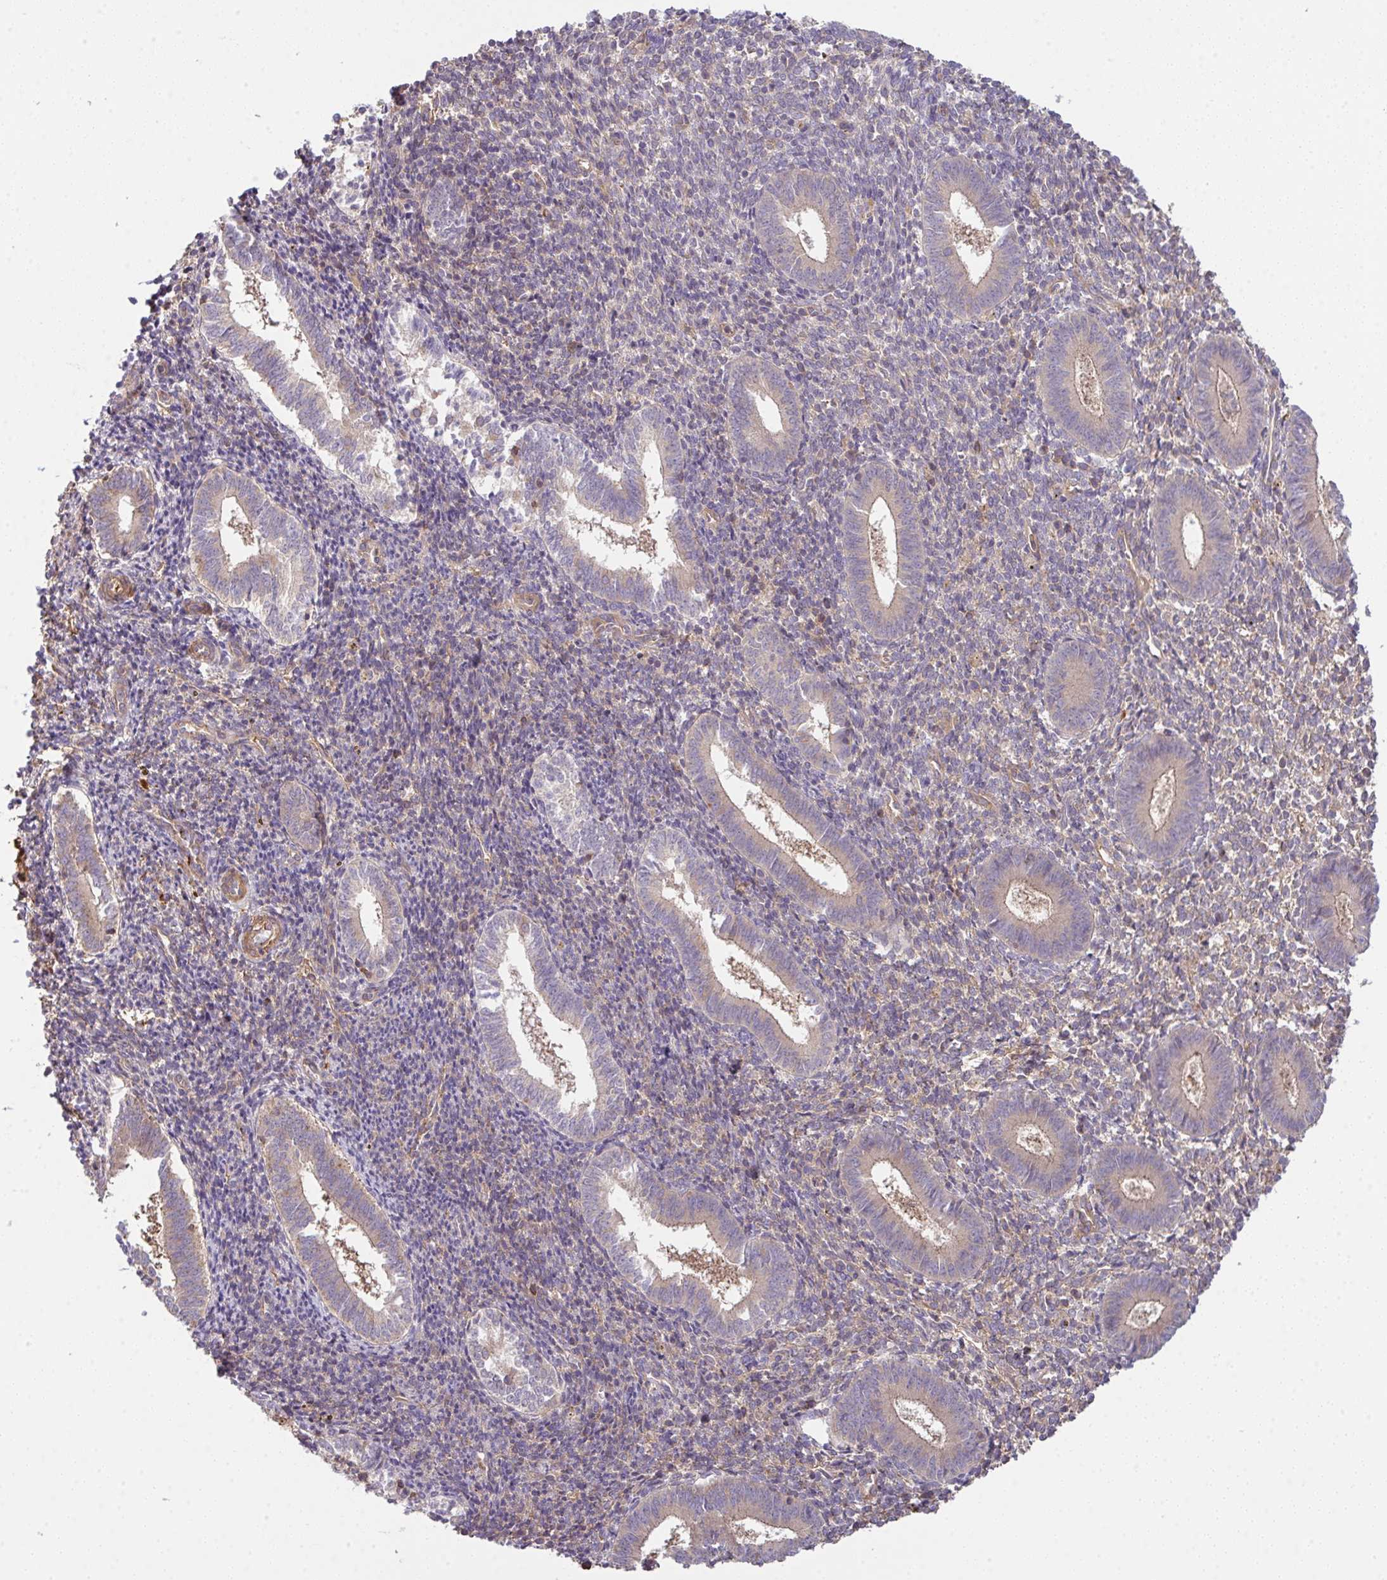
{"staining": {"intensity": "moderate", "quantity": "25%-75%", "location": "cytoplasmic/membranous"}, "tissue": "endometrium", "cell_type": "Cells in endometrial stroma", "image_type": "normal", "snomed": [{"axis": "morphology", "description": "Normal tissue, NOS"}, {"axis": "topography", "description": "Endometrium"}], "caption": "This is an image of IHC staining of benign endometrium, which shows moderate positivity in the cytoplasmic/membranous of cells in endometrial stroma.", "gene": "TMEM229A", "patient": {"sex": "female", "age": 25}}